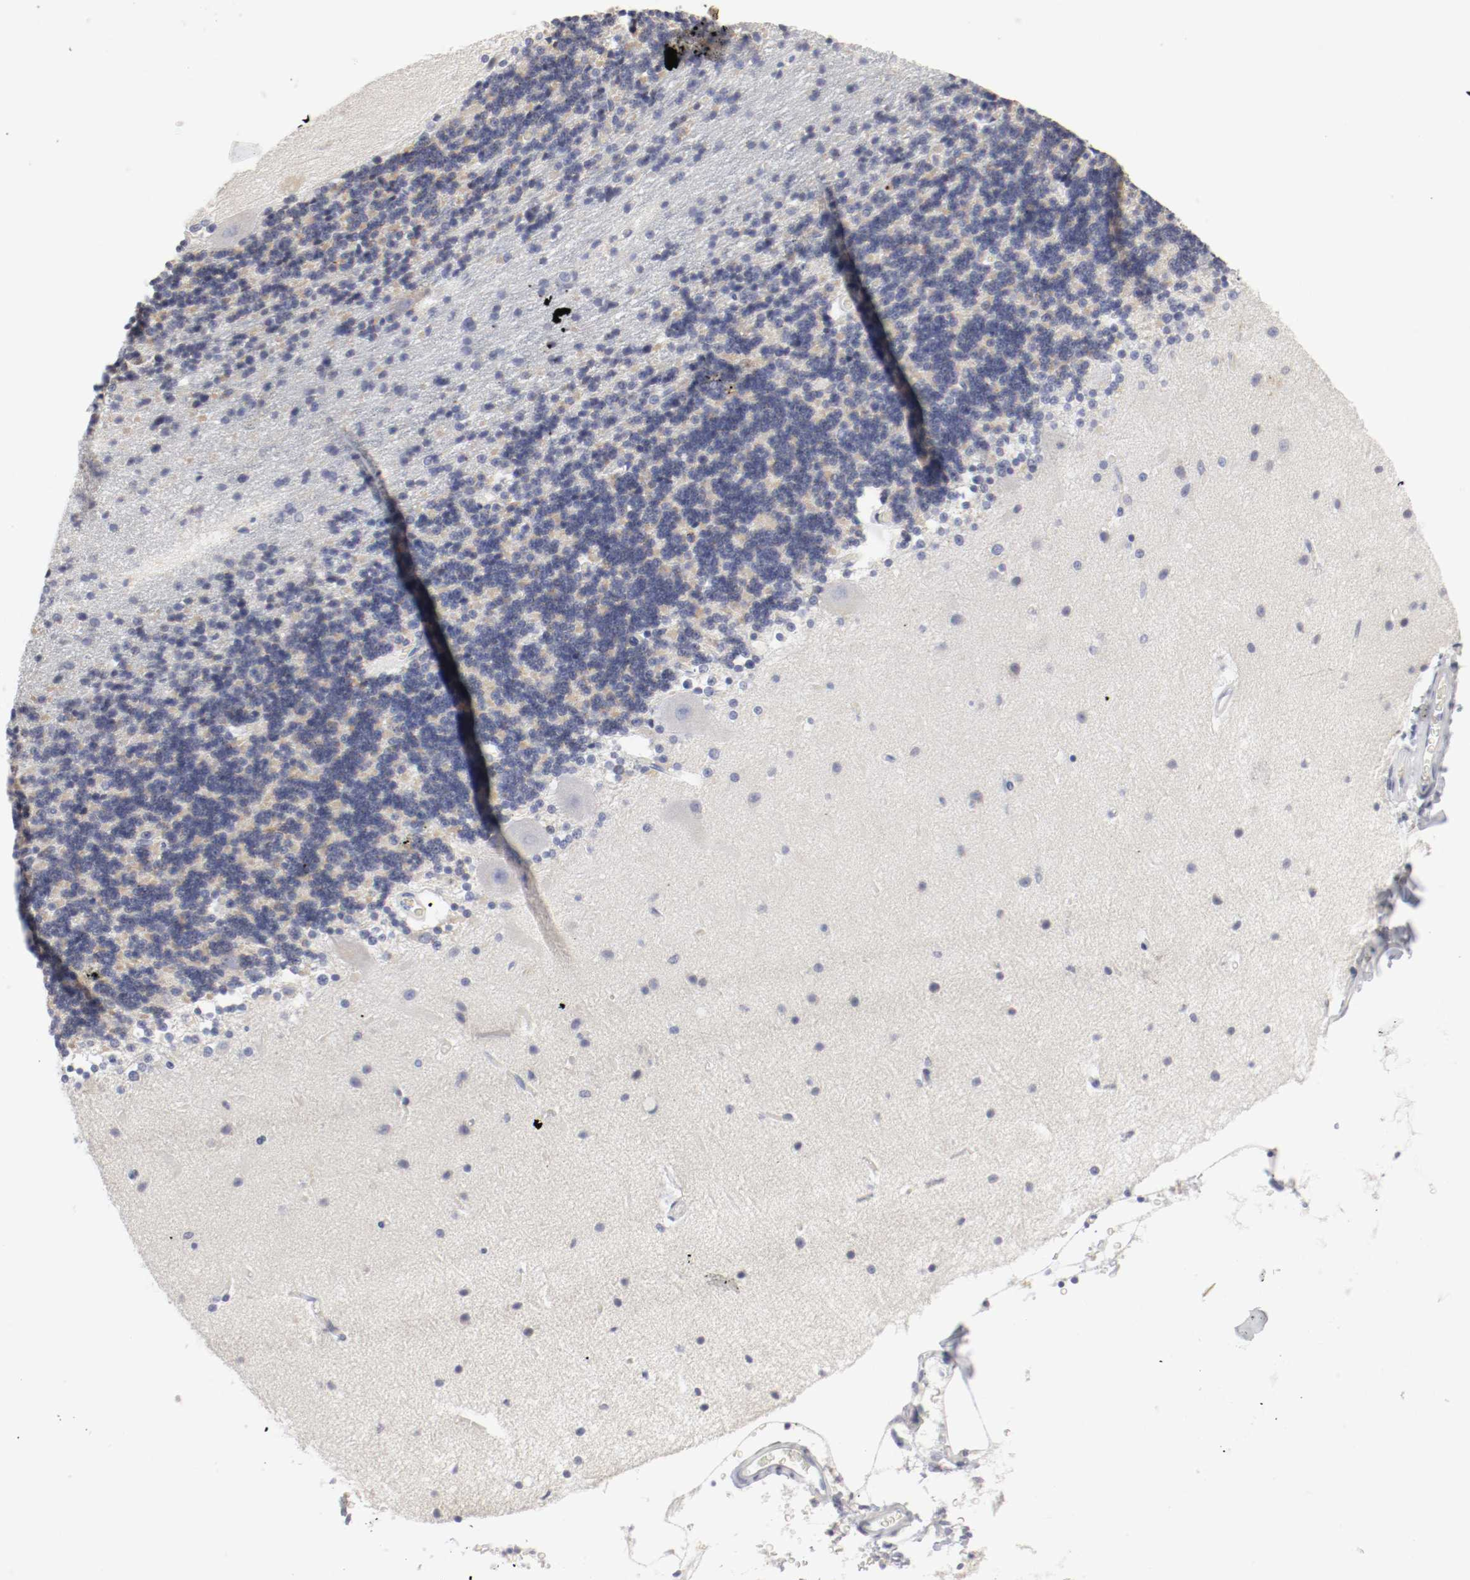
{"staining": {"intensity": "moderate", "quantity": "25%-75%", "location": "cytoplasmic/membranous"}, "tissue": "cerebellum", "cell_type": "Cells in granular layer", "image_type": "normal", "snomed": [{"axis": "morphology", "description": "Normal tissue, NOS"}, {"axis": "topography", "description": "Cerebellum"}], "caption": "The immunohistochemical stain shows moderate cytoplasmic/membranous staining in cells in granular layer of benign cerebellum.", "gene": "ITGAX", "patient": {"sex": "female", "age": 54}}